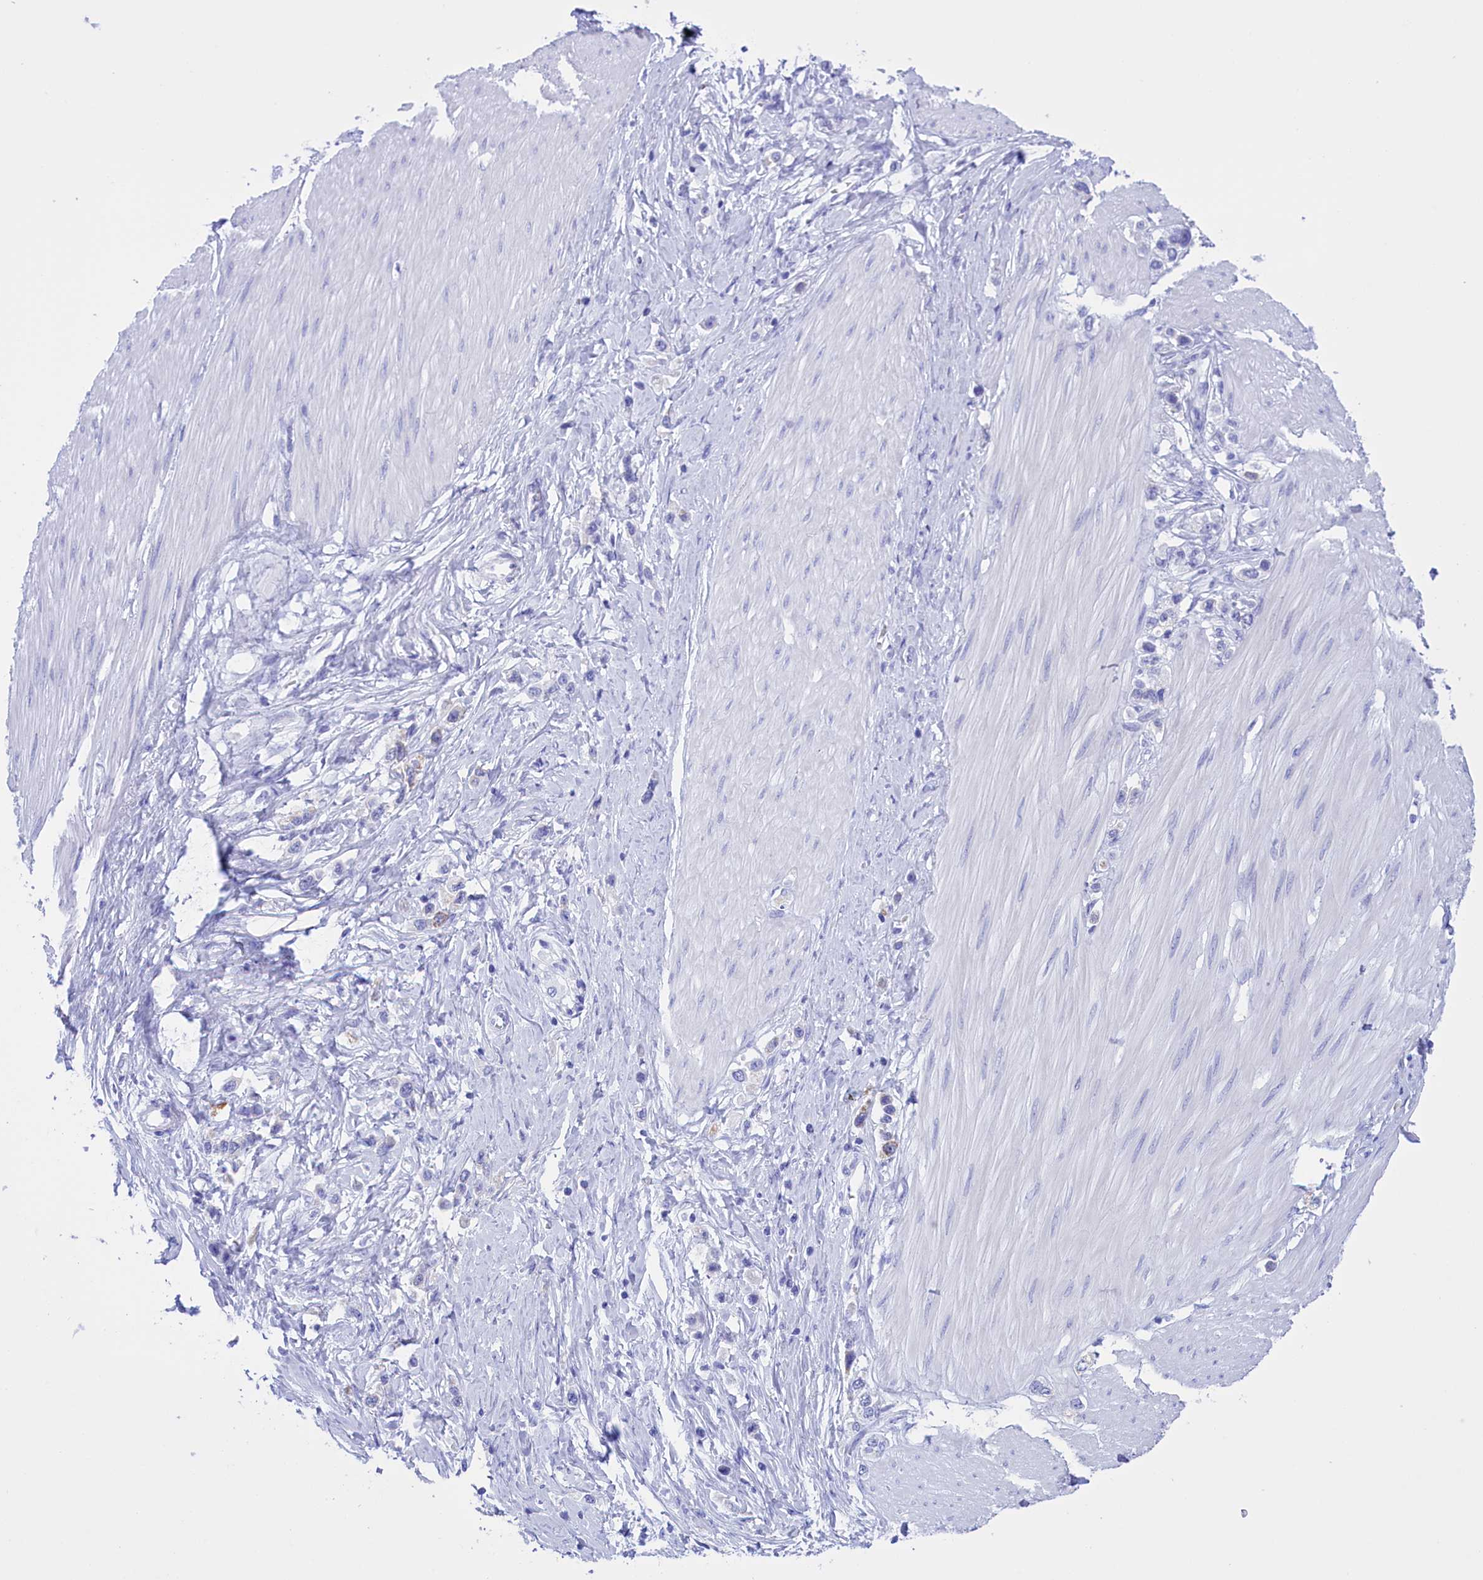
{"staining": {"intensity": "negative", "quantity": "none", "location": "none"}, "tissue": "stomach cancer", "cell_type": "Tumor cells", "image_type": "cancer", "snomed": [{"axis": "morphology", "description": "Adenocarcinoma, NOS"}, {"axis": "topography", "description": "Stomach"}], "caption": "Histopathology image shows no significant protein staining in tumor cells of adenocarcinoma (stomach).", "gene": "BRI3", "patient": {"sex": "female", "age": 65}}